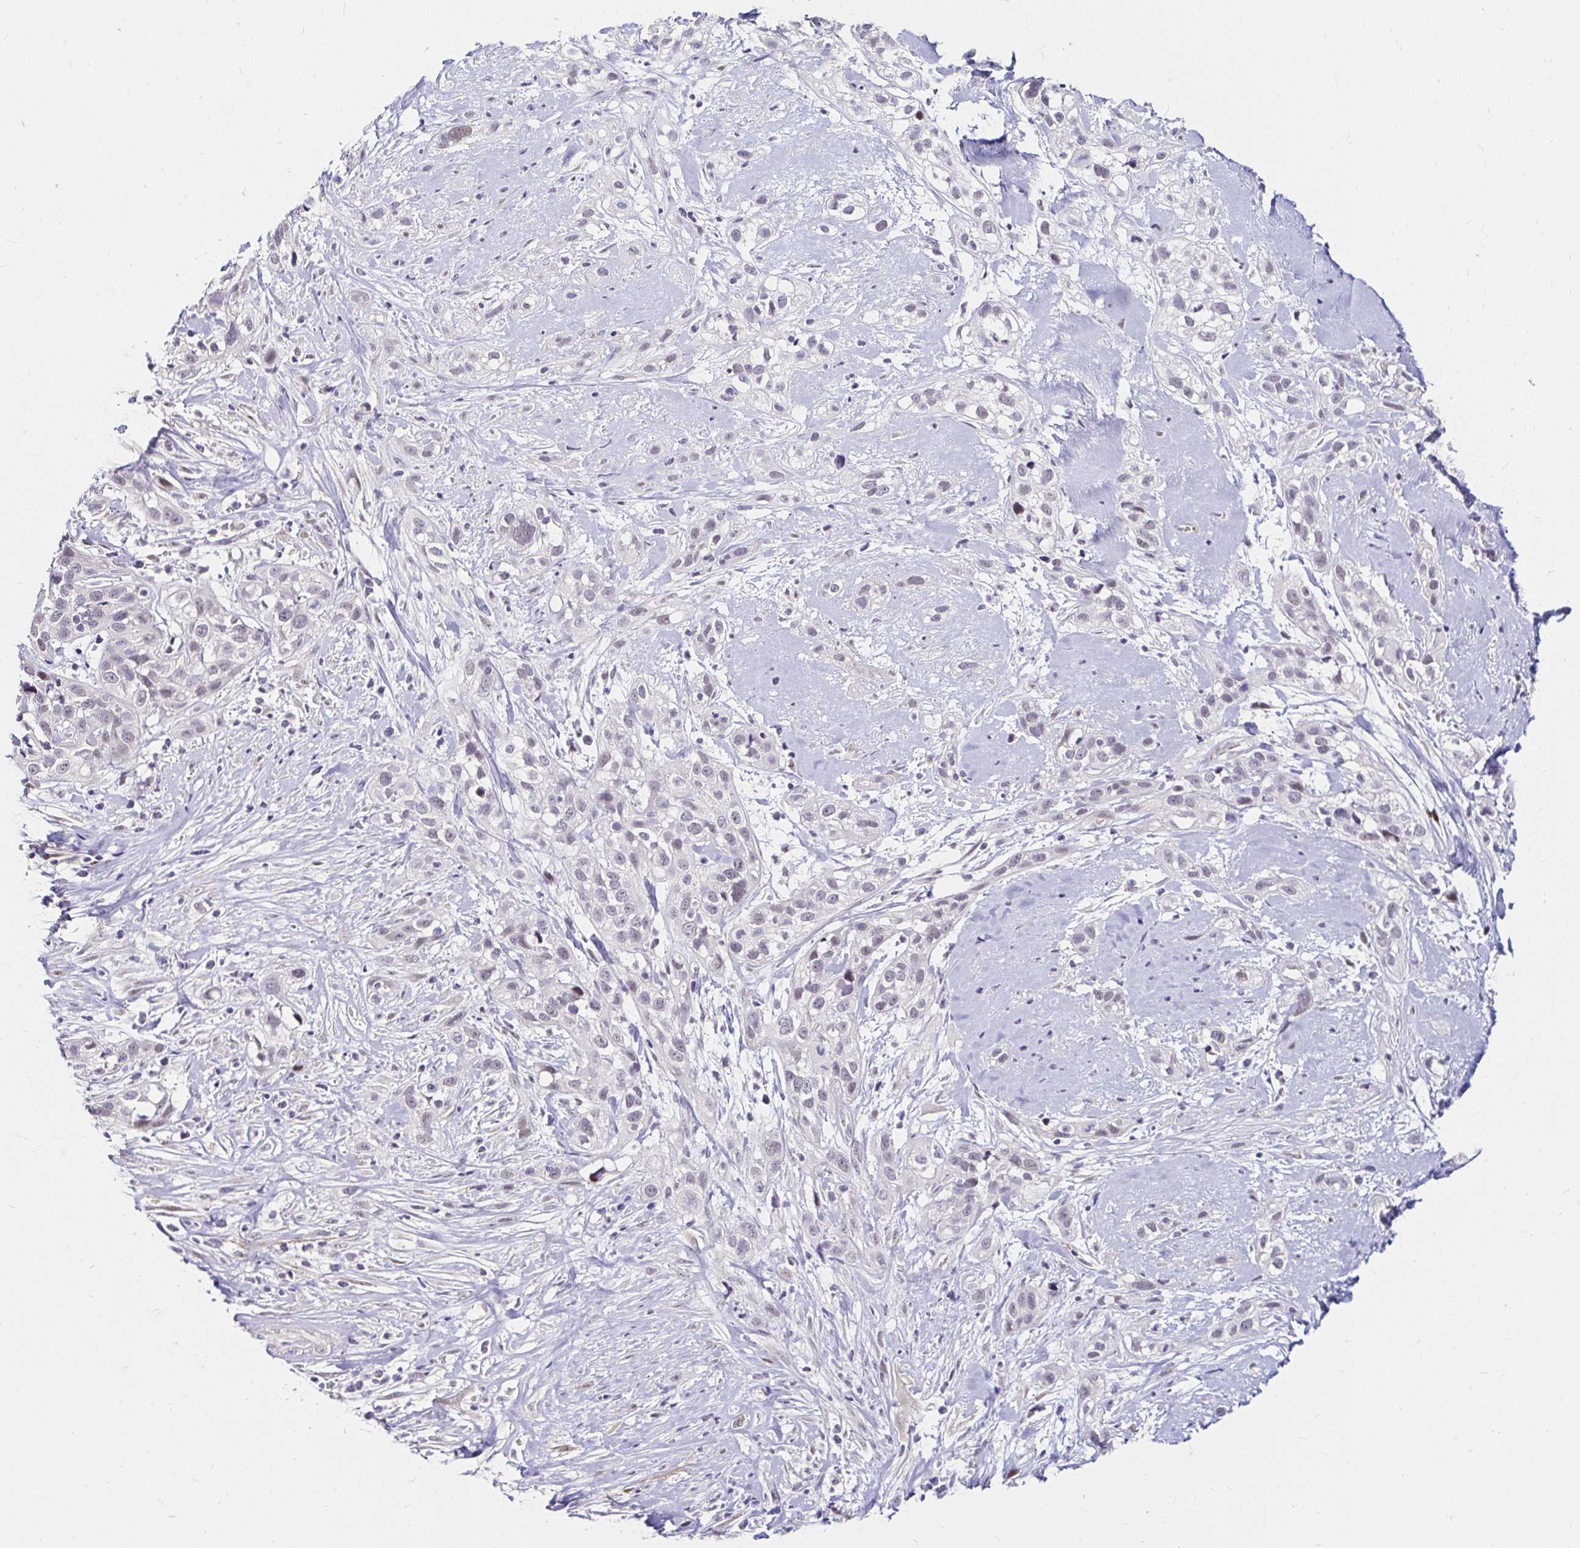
{"staining": {"intensity": "negative", "quantity": "none", "location": "none"}, "tissue": "skin cancer", "cell_type": "Tumor cells", "image_type": "cancer", "snomed": [{"axis": "morphology", "description": "Squamous cell carcinoma, NOS"}, {"axis": "topography", "description": "Skin"}], "caption": "Immunohistochemical staining of human skin squamous cell carcinoma exhibits no significant staining in tumor cells.", "gene": "GUCY1A1", "patient": {"sex": "male", "age": 82}}